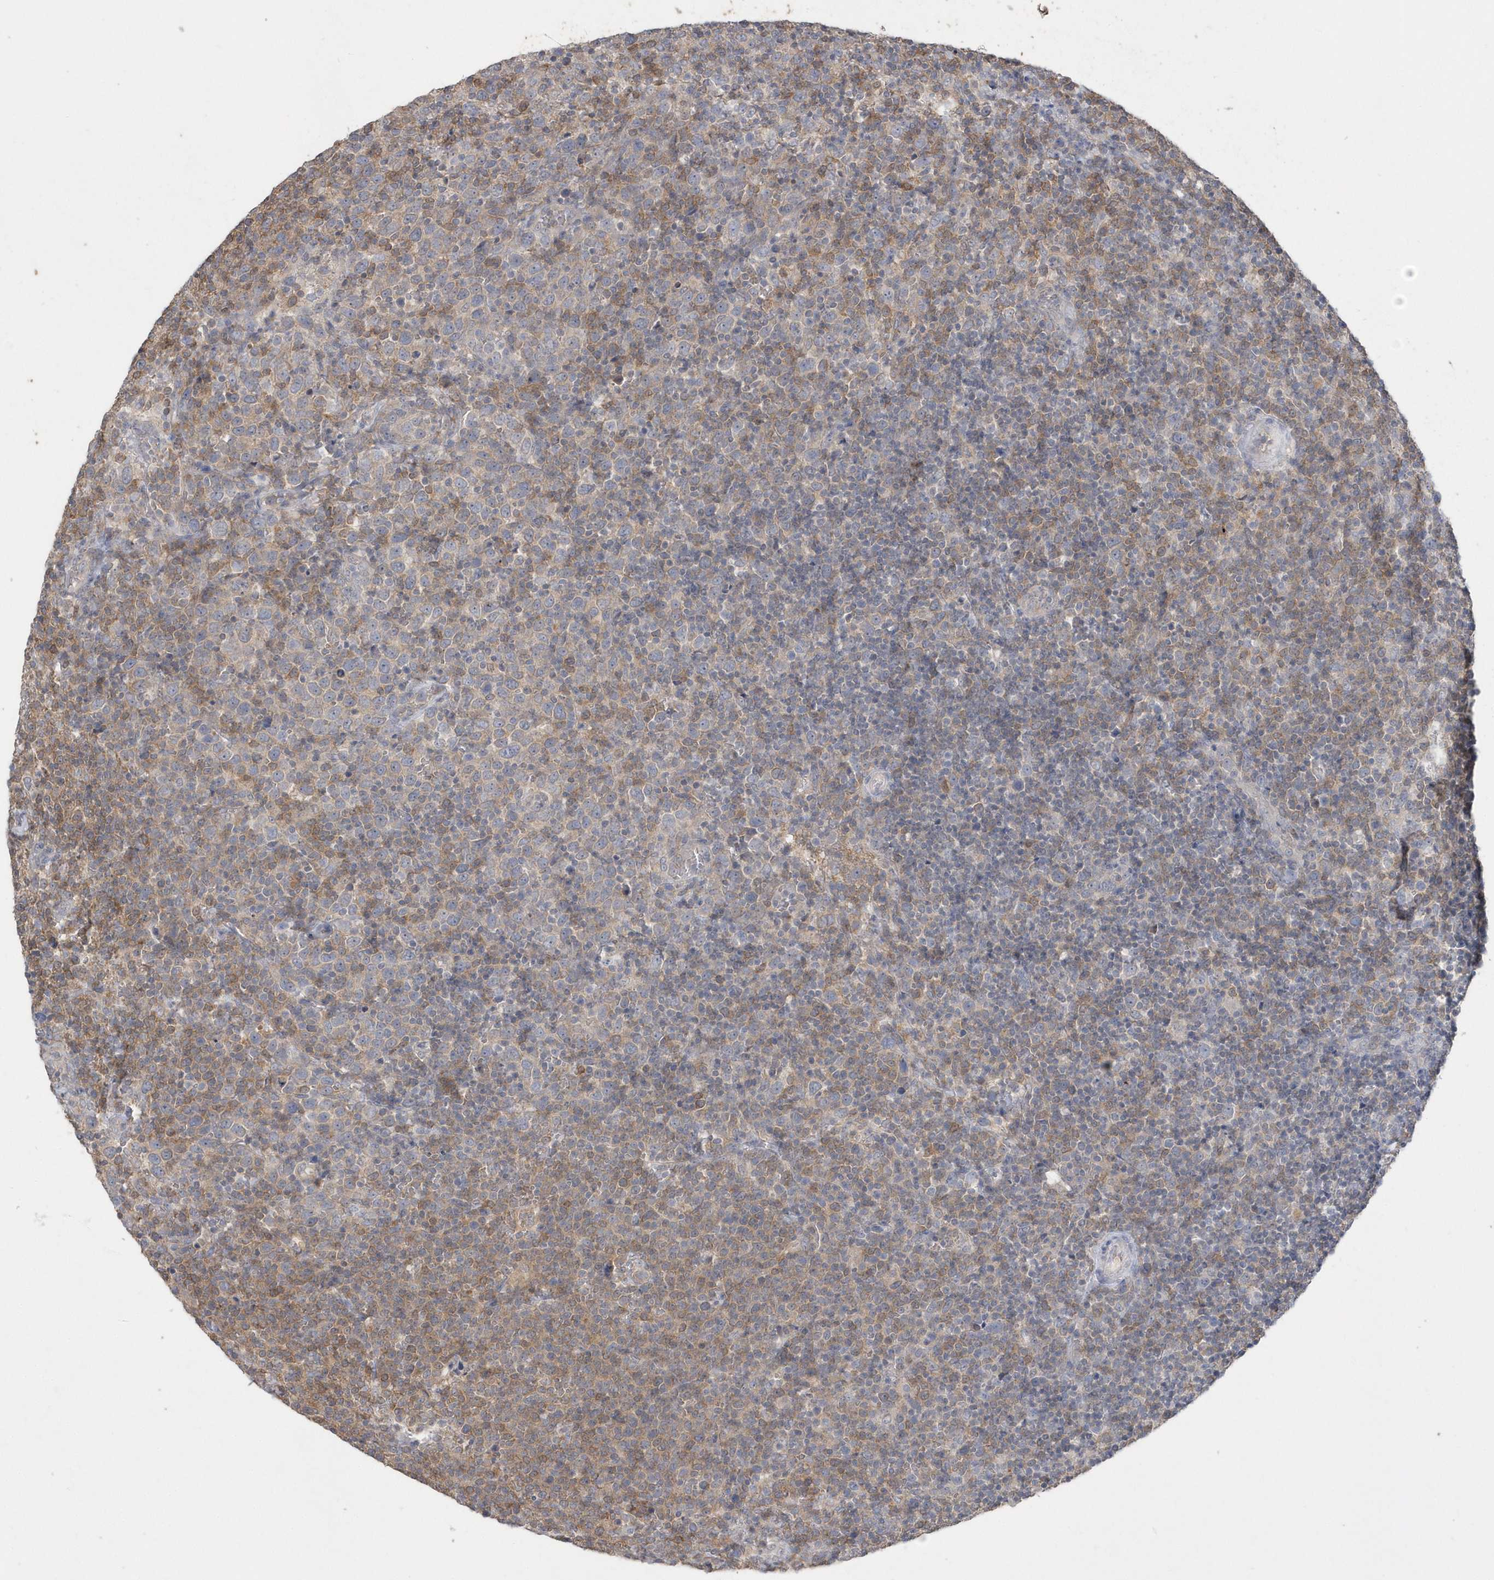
{"staining": {"intensity": "moderate", "quantity": "25%-75%", "location": "cytoplasmic/membranous"}, "tissue": "lymphoma", "cell_type": "Tumor cells", "image_type": "cancer", "snomed": [{"axis": "morphology", "description": "Malignant lymphoma, non-Hodgkin's type, High grade"}, {"axis": "topography", "description": "Lymph node"}], "caption": "Lymphoma tissue displays moderate cytoplasmic/membranous positivity in about 25%-75% of tumor cells The protein of interest is stained brown, and the nuclei are stained in blue (DAB IHC with brightfield microscopy, high magnification).", "gene": "AKR7A2", "patient": {"sex": "male", "age": 61}}